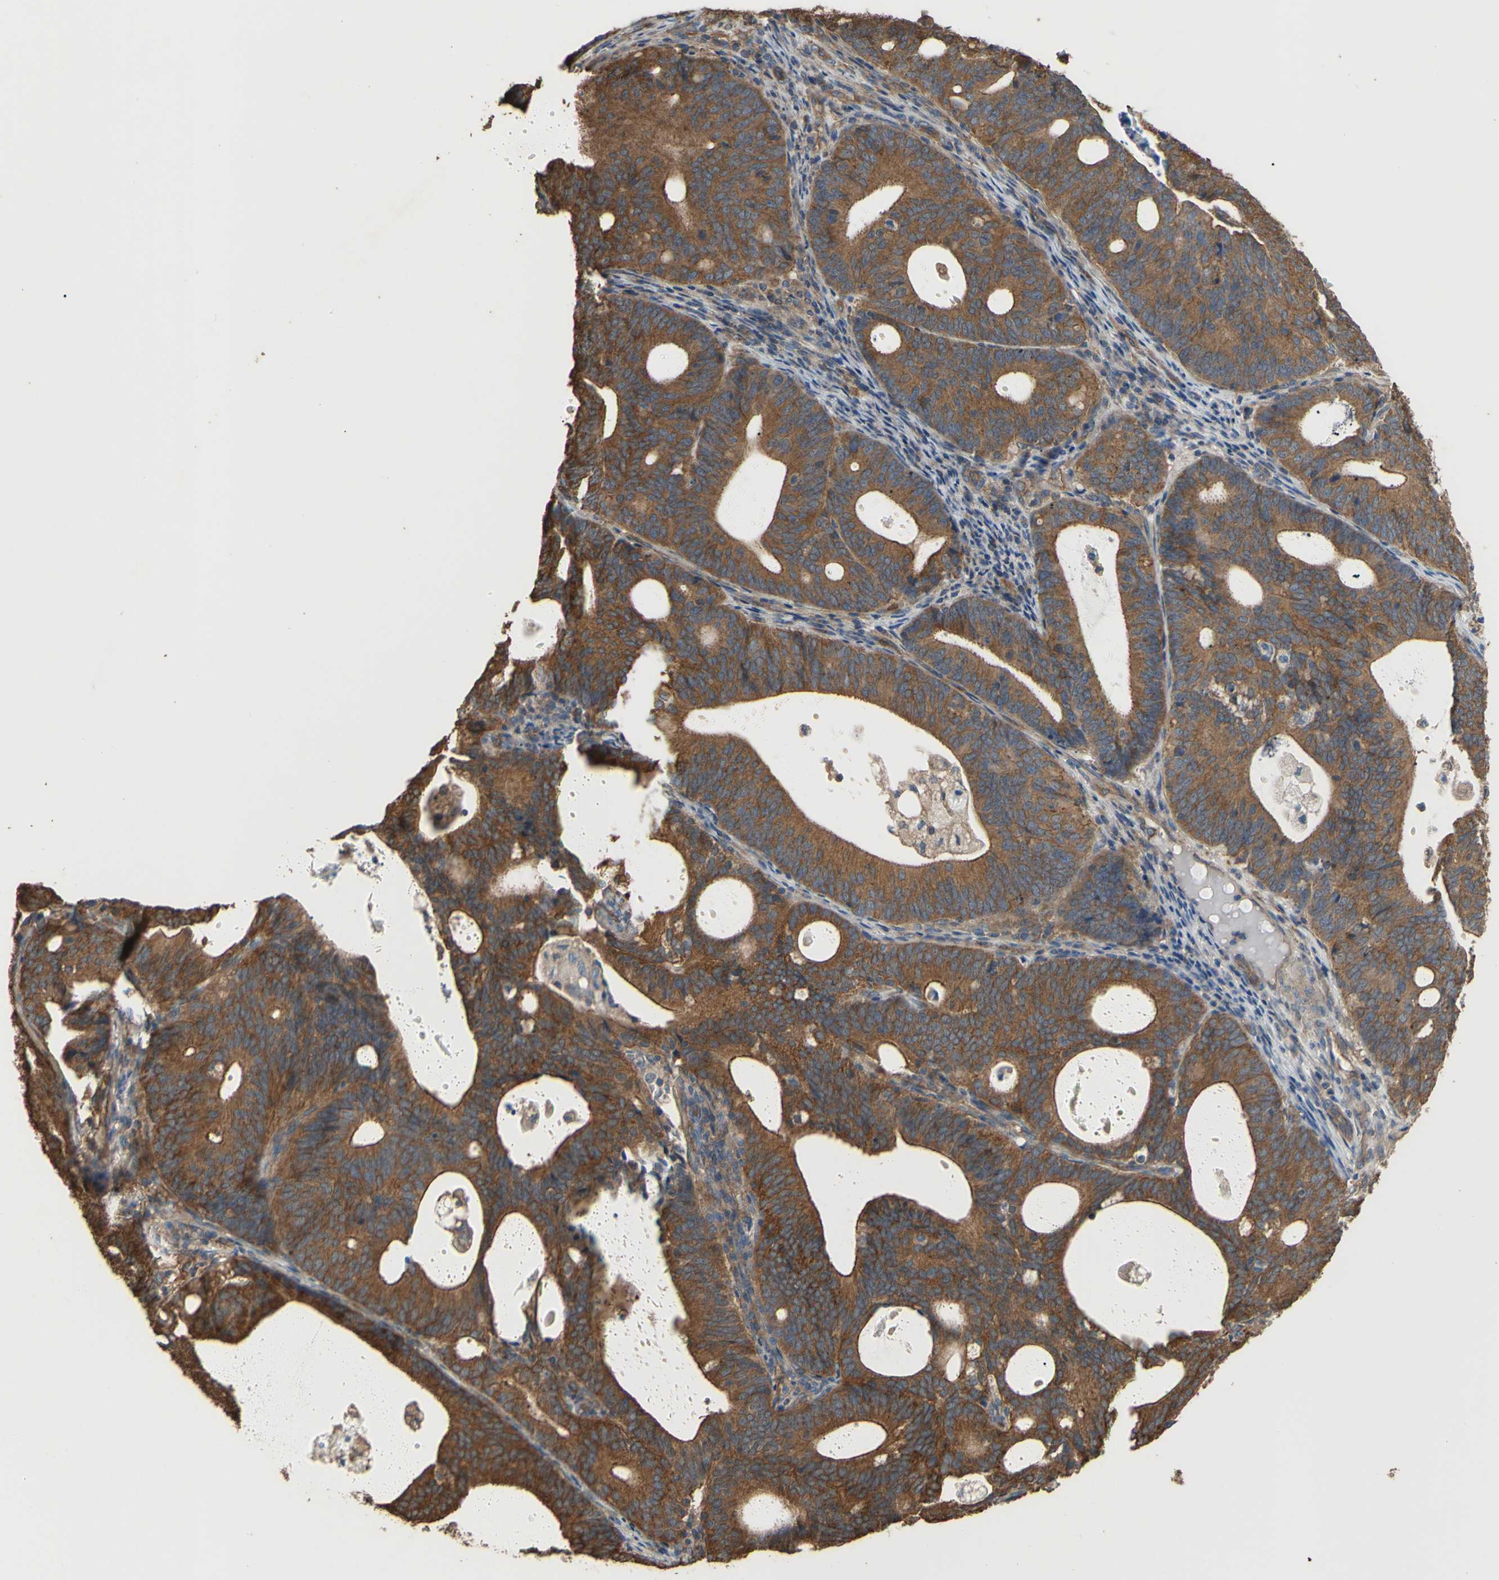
{"staining": {"intensity": "strong", "quantity": ">75%", "location": "cytoplasmic/membranous"}, "tissue": "endometrial cancer", "cell_type": "Tumor cells", "image_type": "cancer", "snomed": [{"axis": "morphology", "description": "Adenocarcinoma, NOS"}, {"axis": "topography", "description": "Uterus"}], "caption": "About >75% of tumor cells in endometrial cancer exhibit strong cytoplasmic/membranous protein staining as visualized by brown immunohistochemical staining.", "gene": "CTTN", "patient": {"sex": "female", "age": 83}}